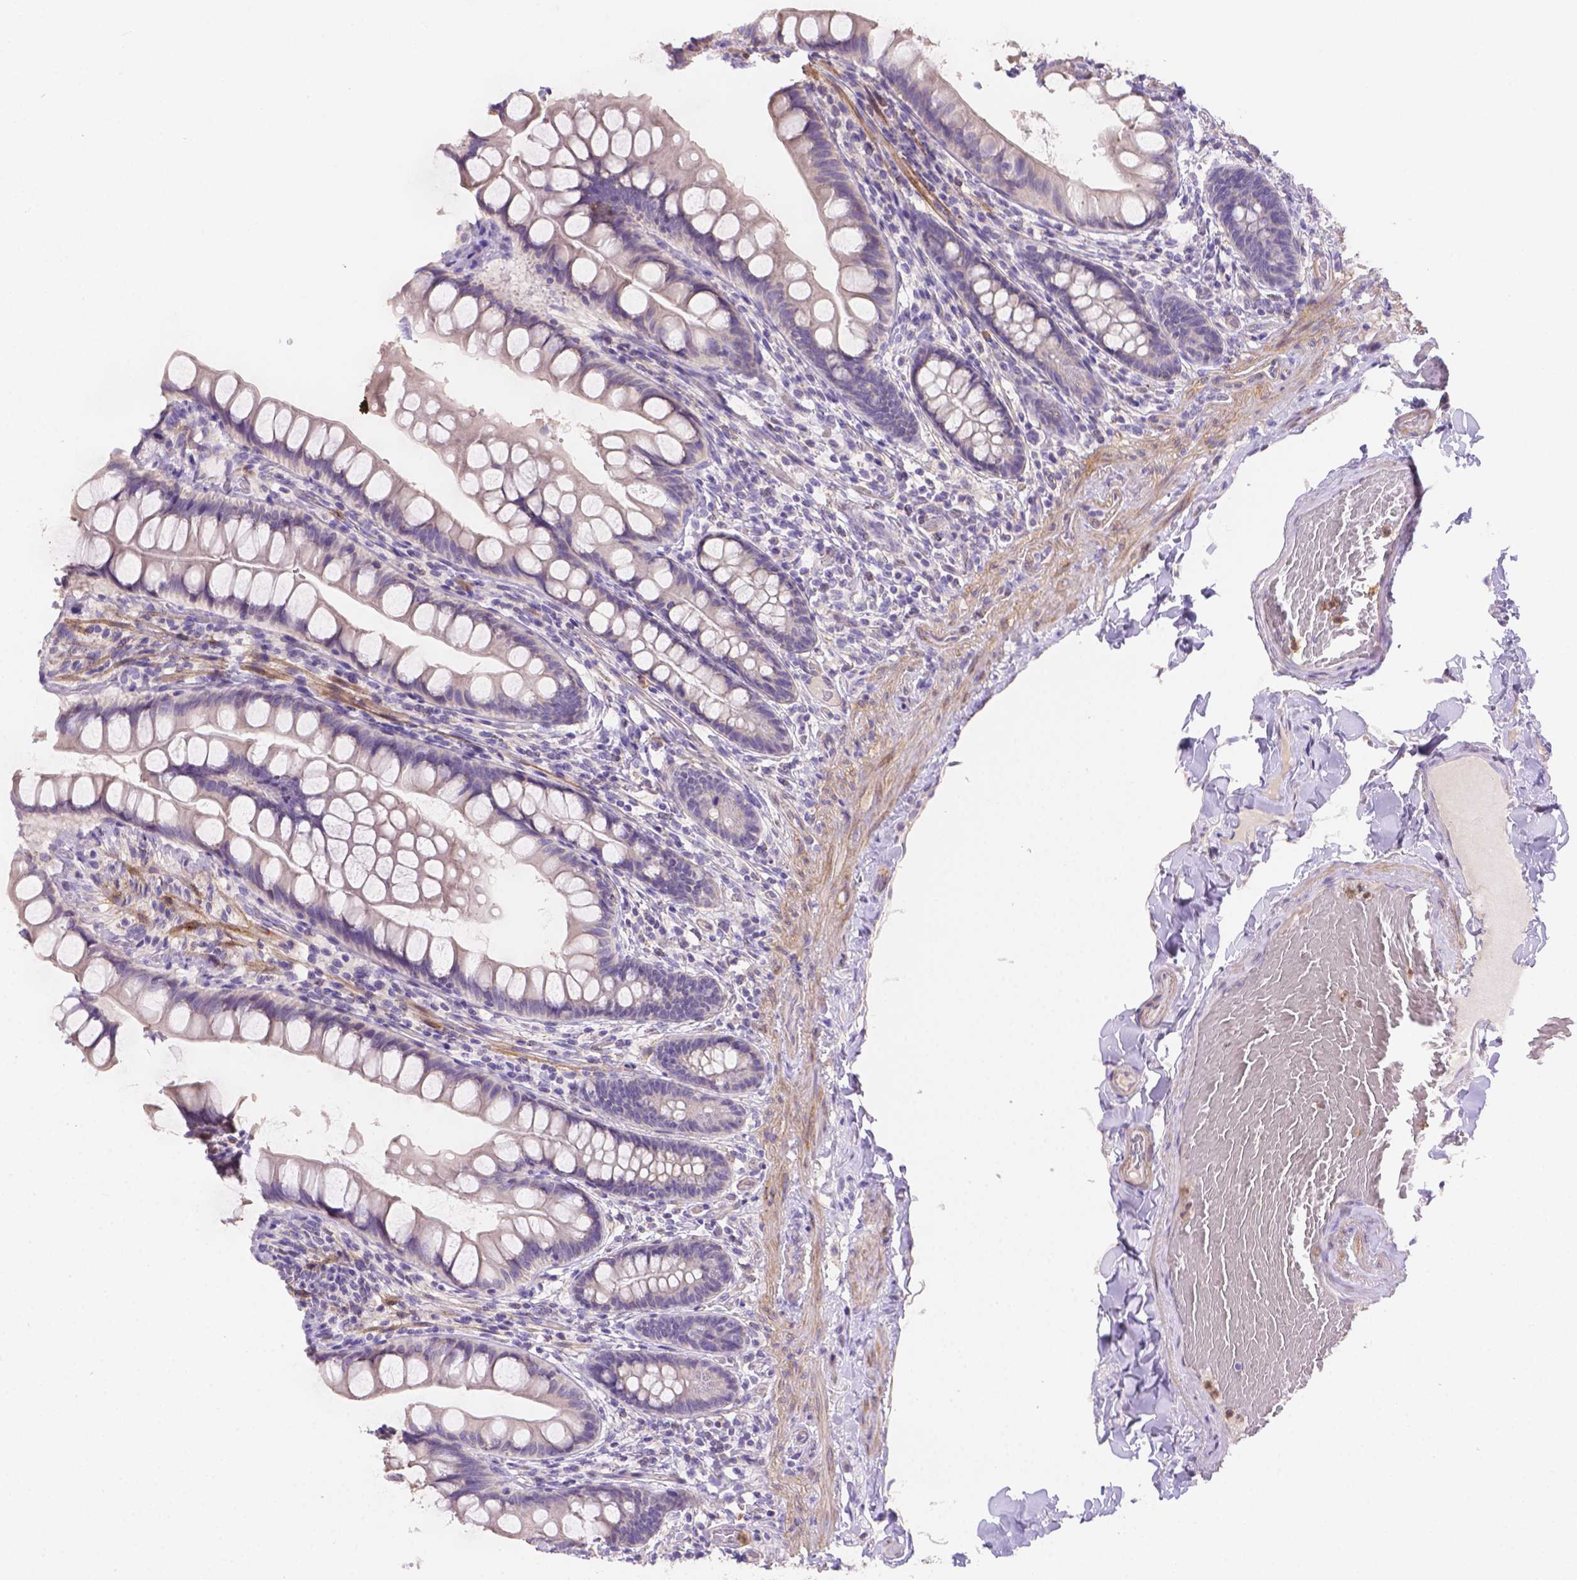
{"staining": {"intensity": "negative", "quantity": "none", "location": "none"}, "tissue": "small intestine", "cell_type": "Glandular cells", "image_type": "normal", "snomed": [{"axis": "morphology", "description": "Normal tissue, NOS"}, {"axis": "topography", "description": "Small intestine"}], "caption": "Protein analysis of benign small intestine displays no significant positivity in glandular cells. (DAB (3,3'-diaminobenzidine) IHC with hematoxylin counter stain).", "gene": "NXPE2", "patient": {"sex": "male", "age": 70}}